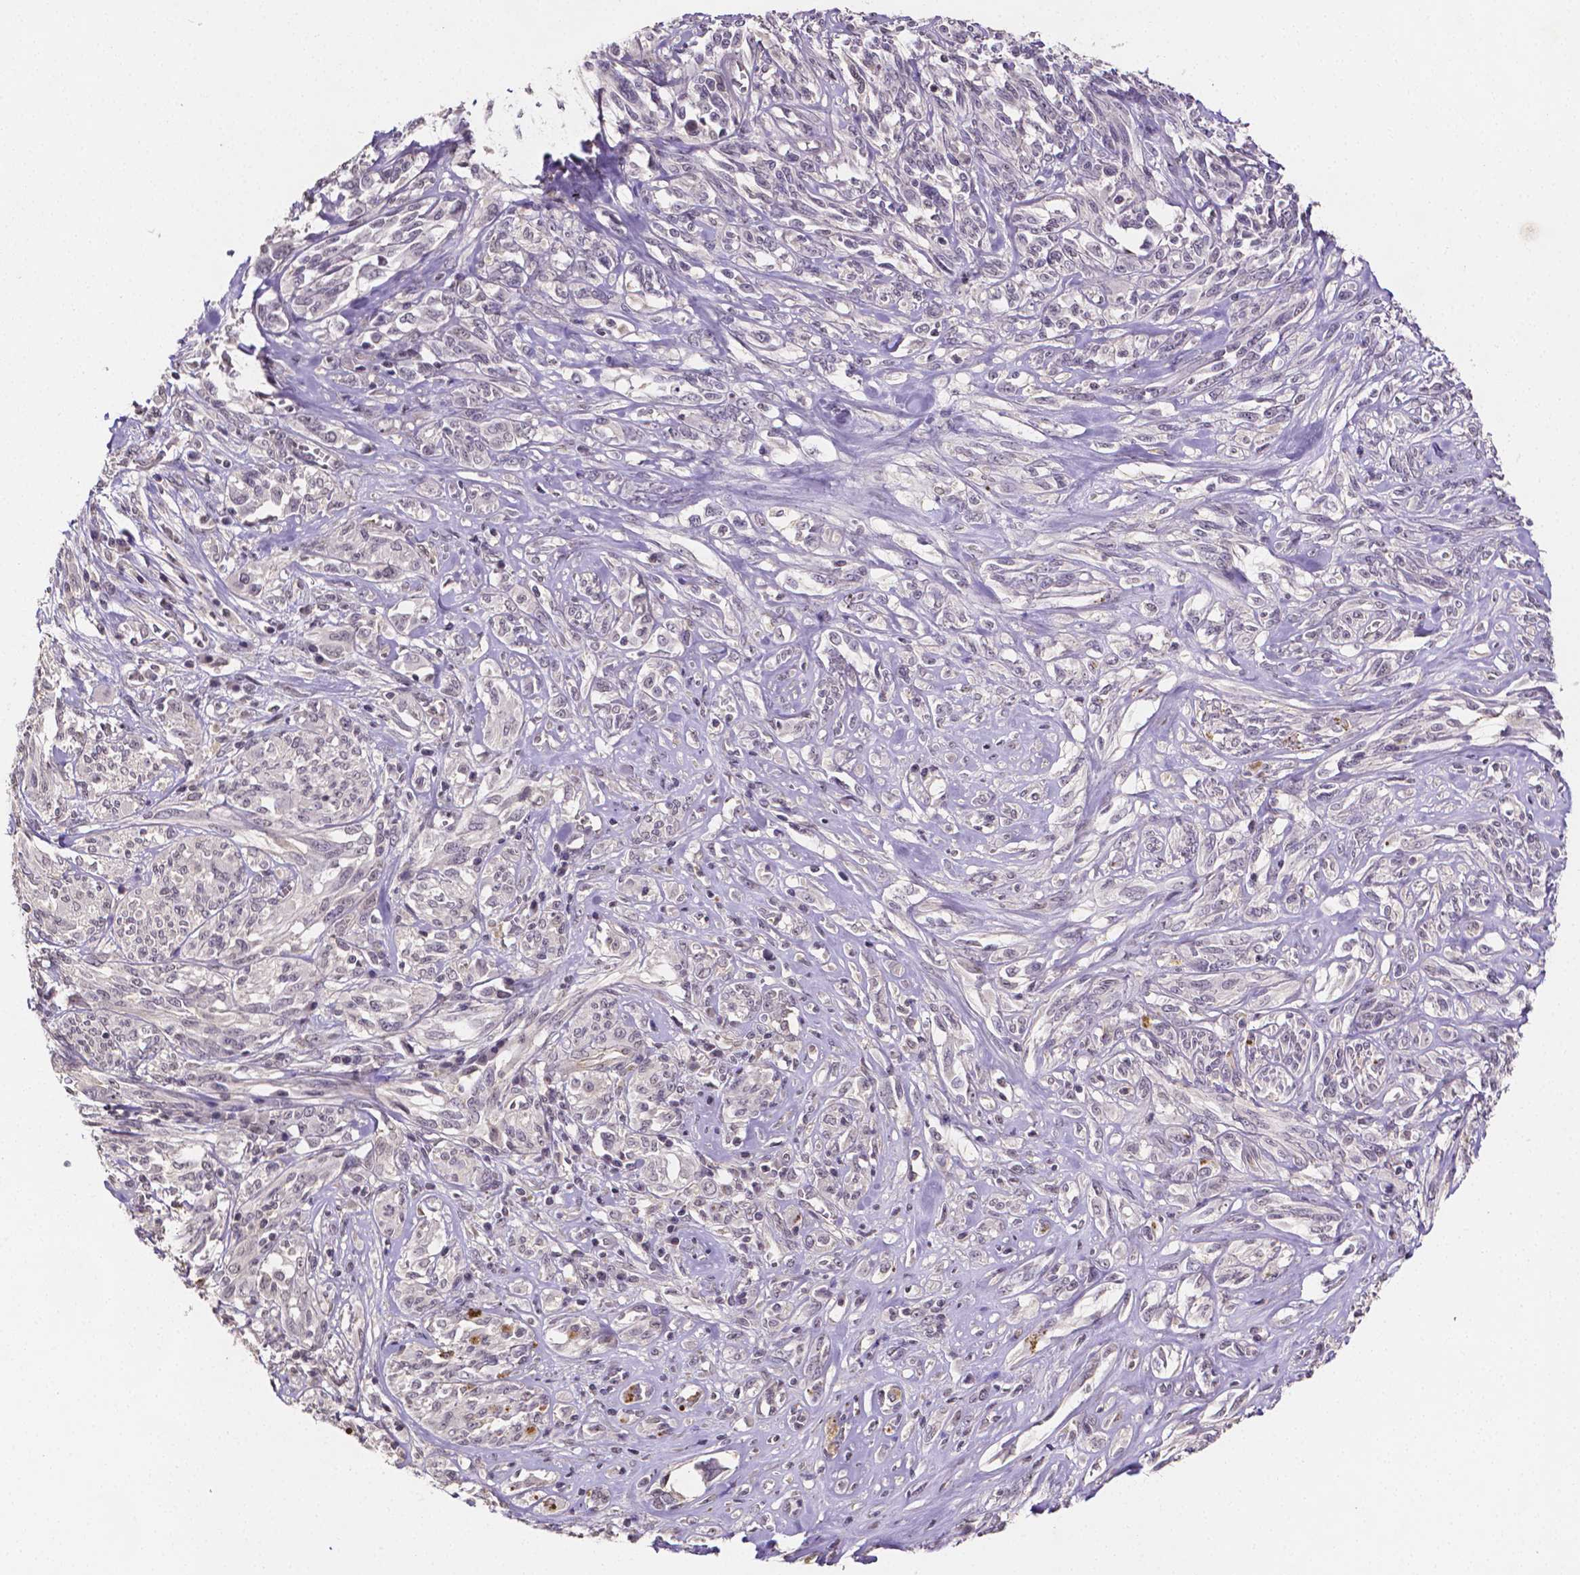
{"staining": {"intensity": "negative", "quantity": "none", "location": "none"}, "tissue": "melanoma", "cell_type": "Tumor cells", "image_type": "cancer", "snomed": [{"axis": "morphology", "description": "Malignant melanoma, NOS"}, {"axis": "topography", "description": "Skin"}], "caption": "A photomicrograph of human malignant melanoma is negative for staining in tumor cells.", "gene": "NRGN", "patient": {"sex": "female", "age": 91}}